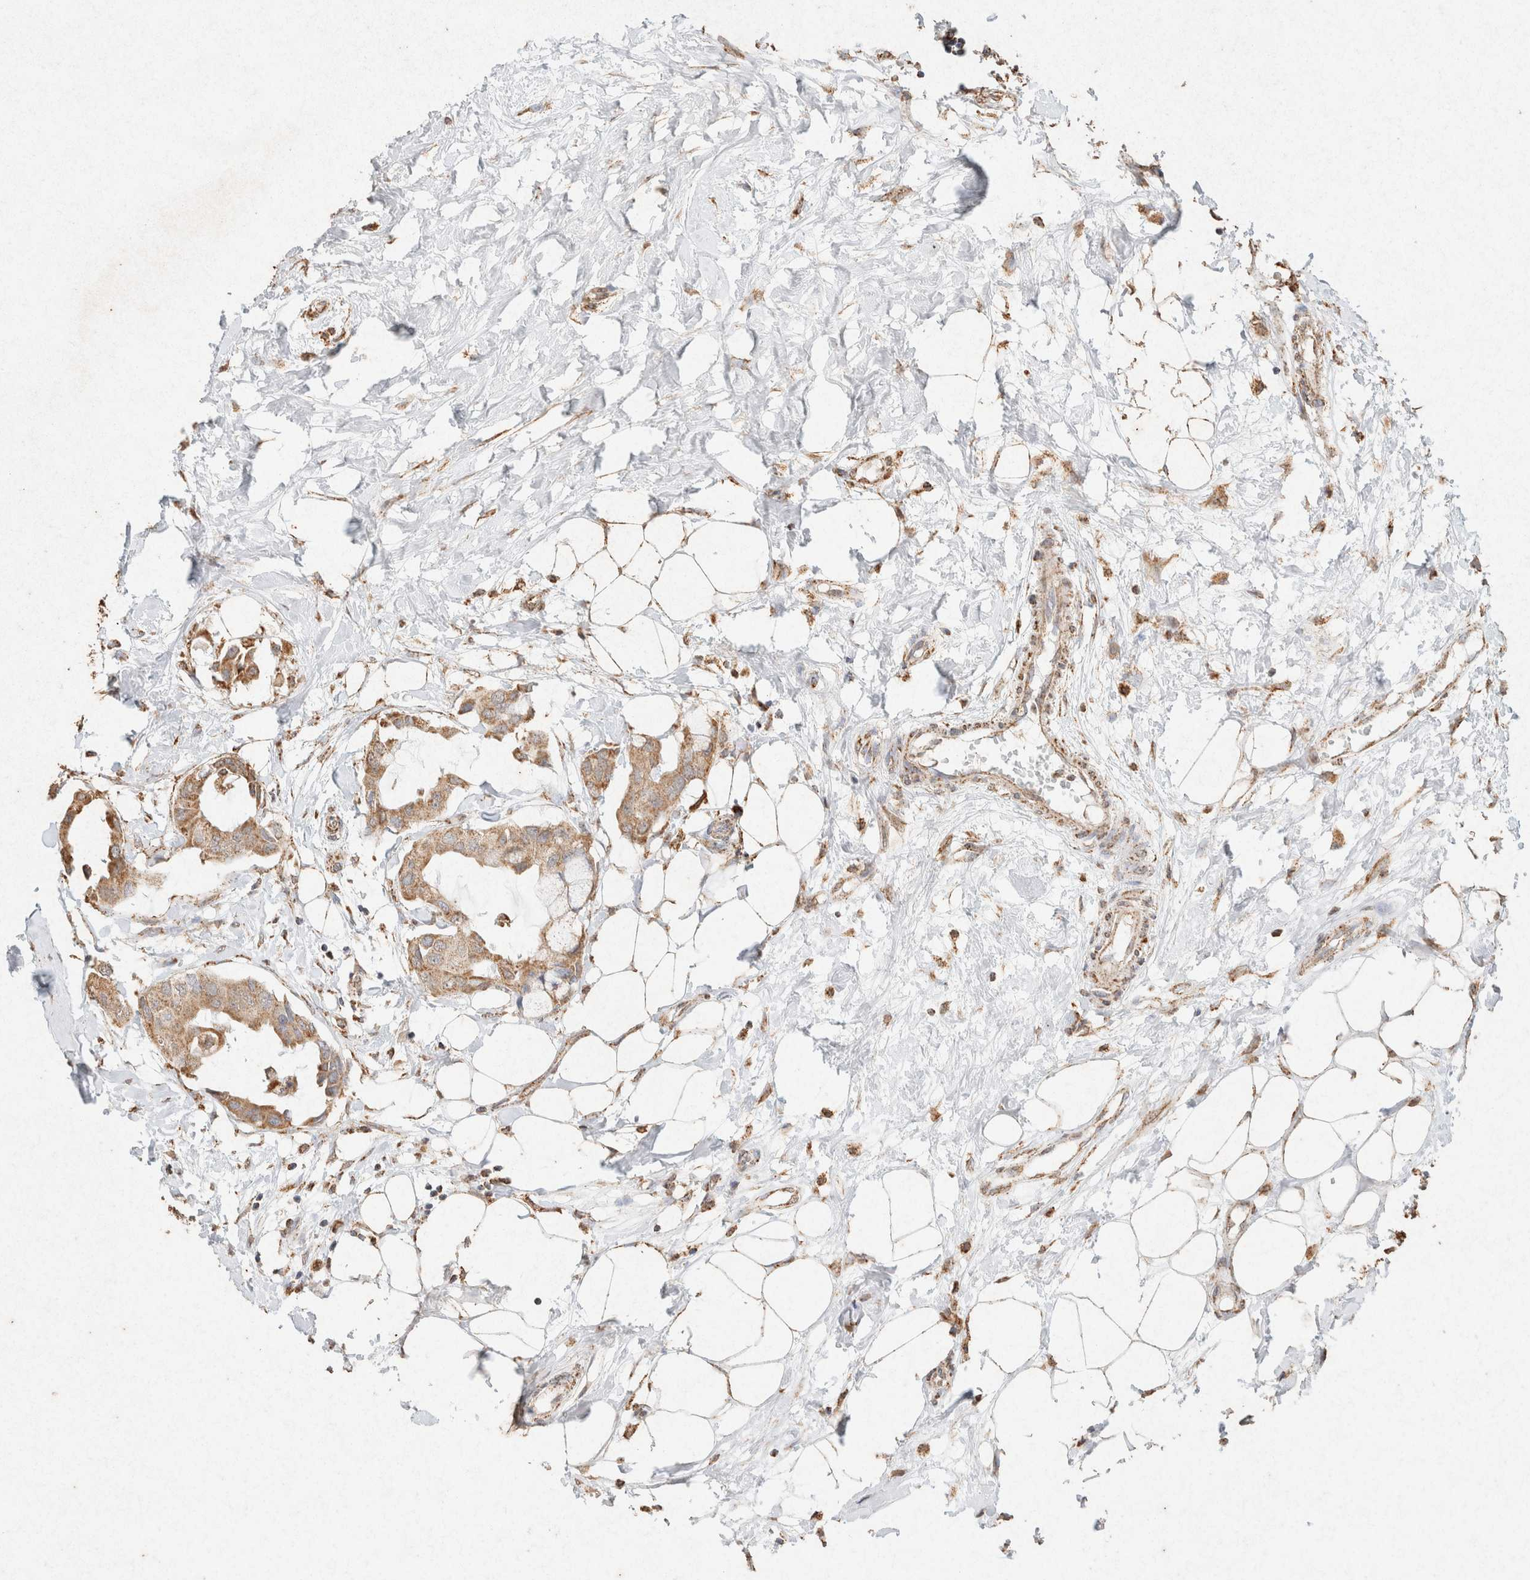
{"staining": {"intensity": "moderate", "quantity": ">75%", "location": "cytoplasmic/membranous"}, "tissue": "breast cancer", "cell_type": "Tumor cells", "image_type": "cancer", "snomed": [{"axis": "morphology", "description": "Duct carcinoma"}, {"axis": "topography", "description": "Breast"}], "caption": "Human breast cancer (intraductal carcinoma) stained with a brown dye shows moderate cytoplasmic/membranous positive positivity in approximately >75% of tumor cells.", "gene": "SDC2", "patient": {"sex": "female", "age": 40}}